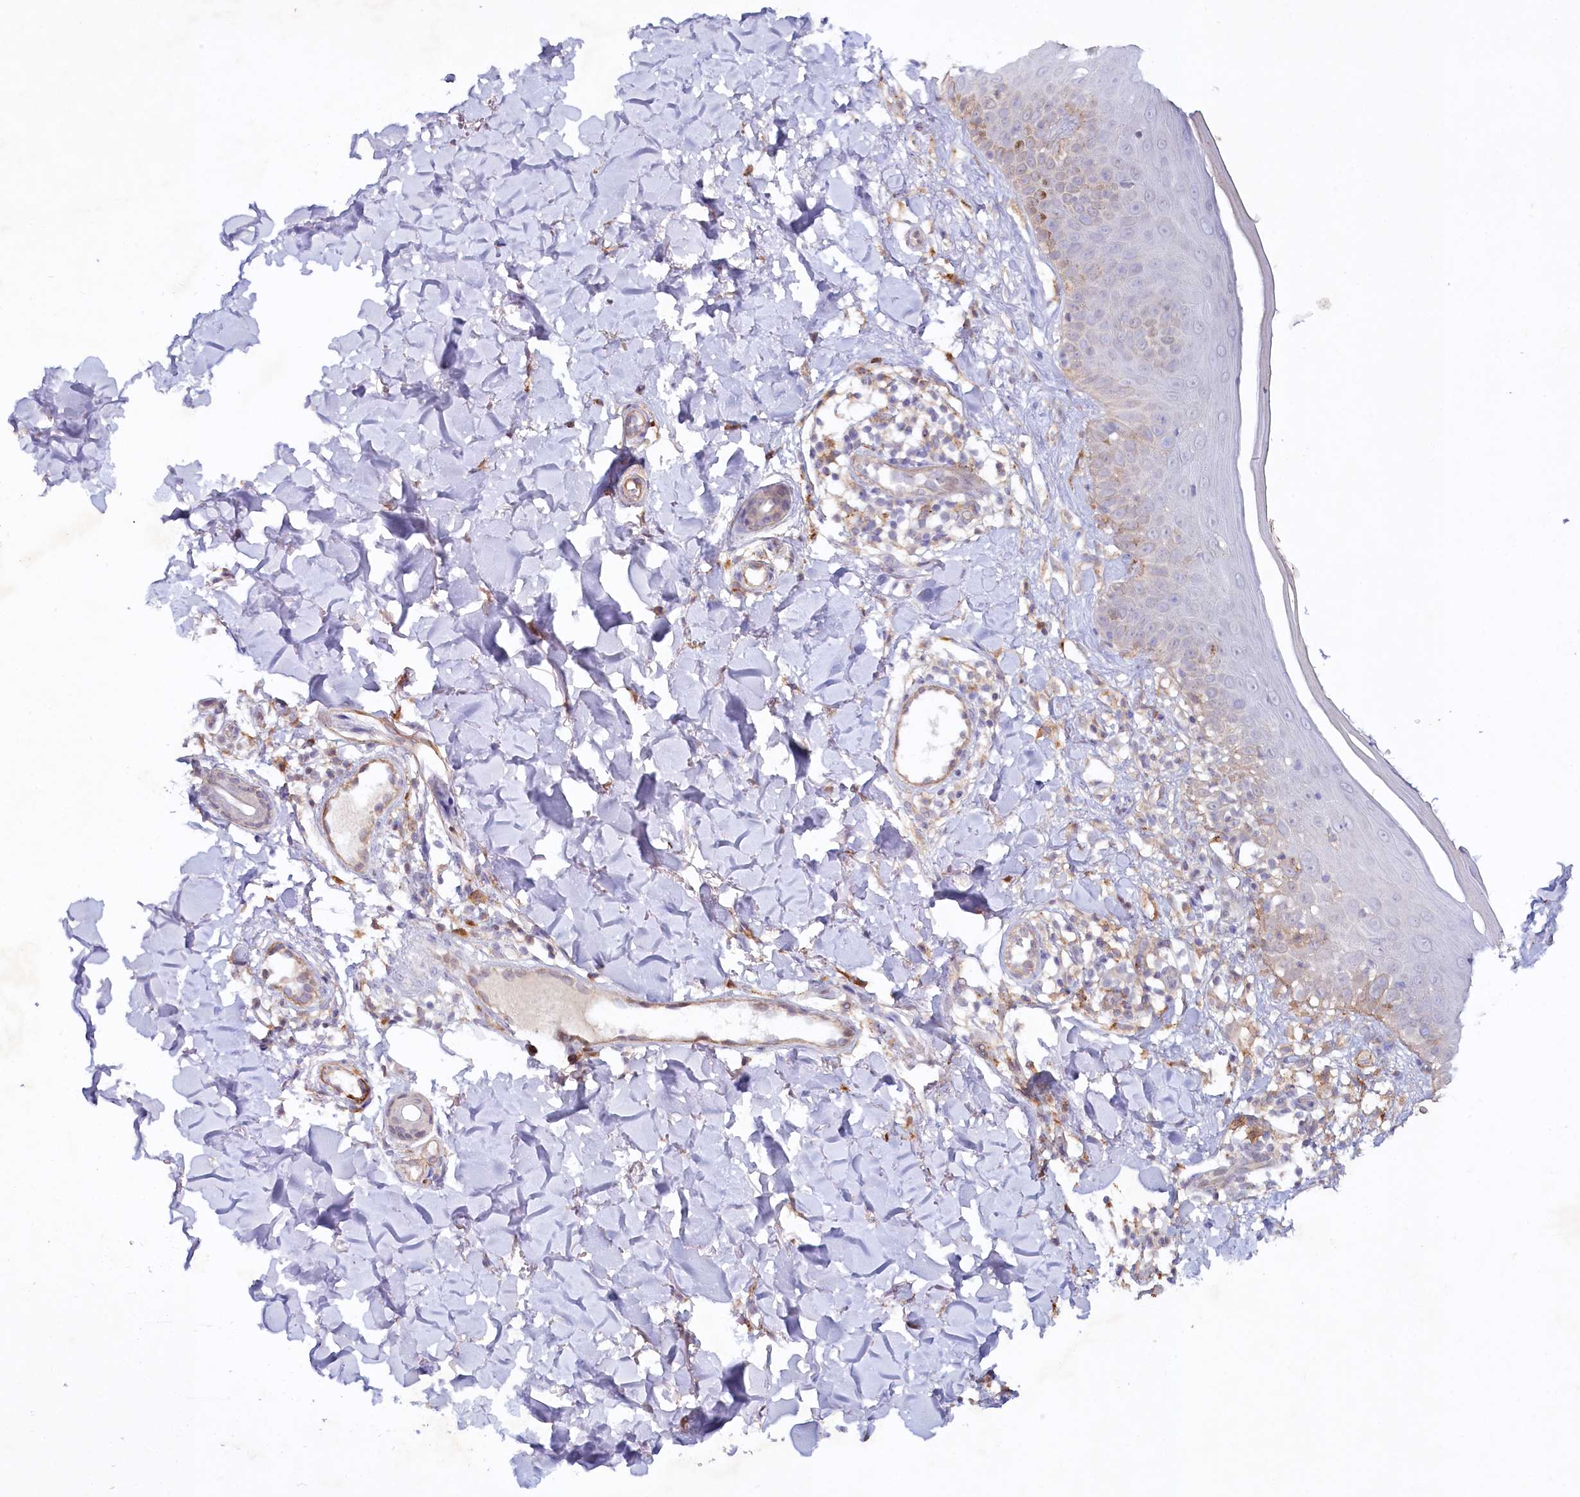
{"staining": {"intensity": "moderate", "quantity": ">75%", "location": "cytoplasmic/membranous"}, "tissue": "skin", "cell_type": "Fibroblasts", "image_type": "normal", "snomed": [{"axis": "morphology", "description": "Normal tissue, NOS"}, {"axis": "topography", "description": "Skin"}], "caption": "This histopathology image displays unremarkable skin stained with immunohistochemistry (IHC) to label a protein in brown. The cytoplasmic/membranous of fibroblasts show moderate positivity for the protein. Nuclei are counter-stained blue.", "gene": "ALDH3B1", "patient": {"sex": "male", "age": 52}}